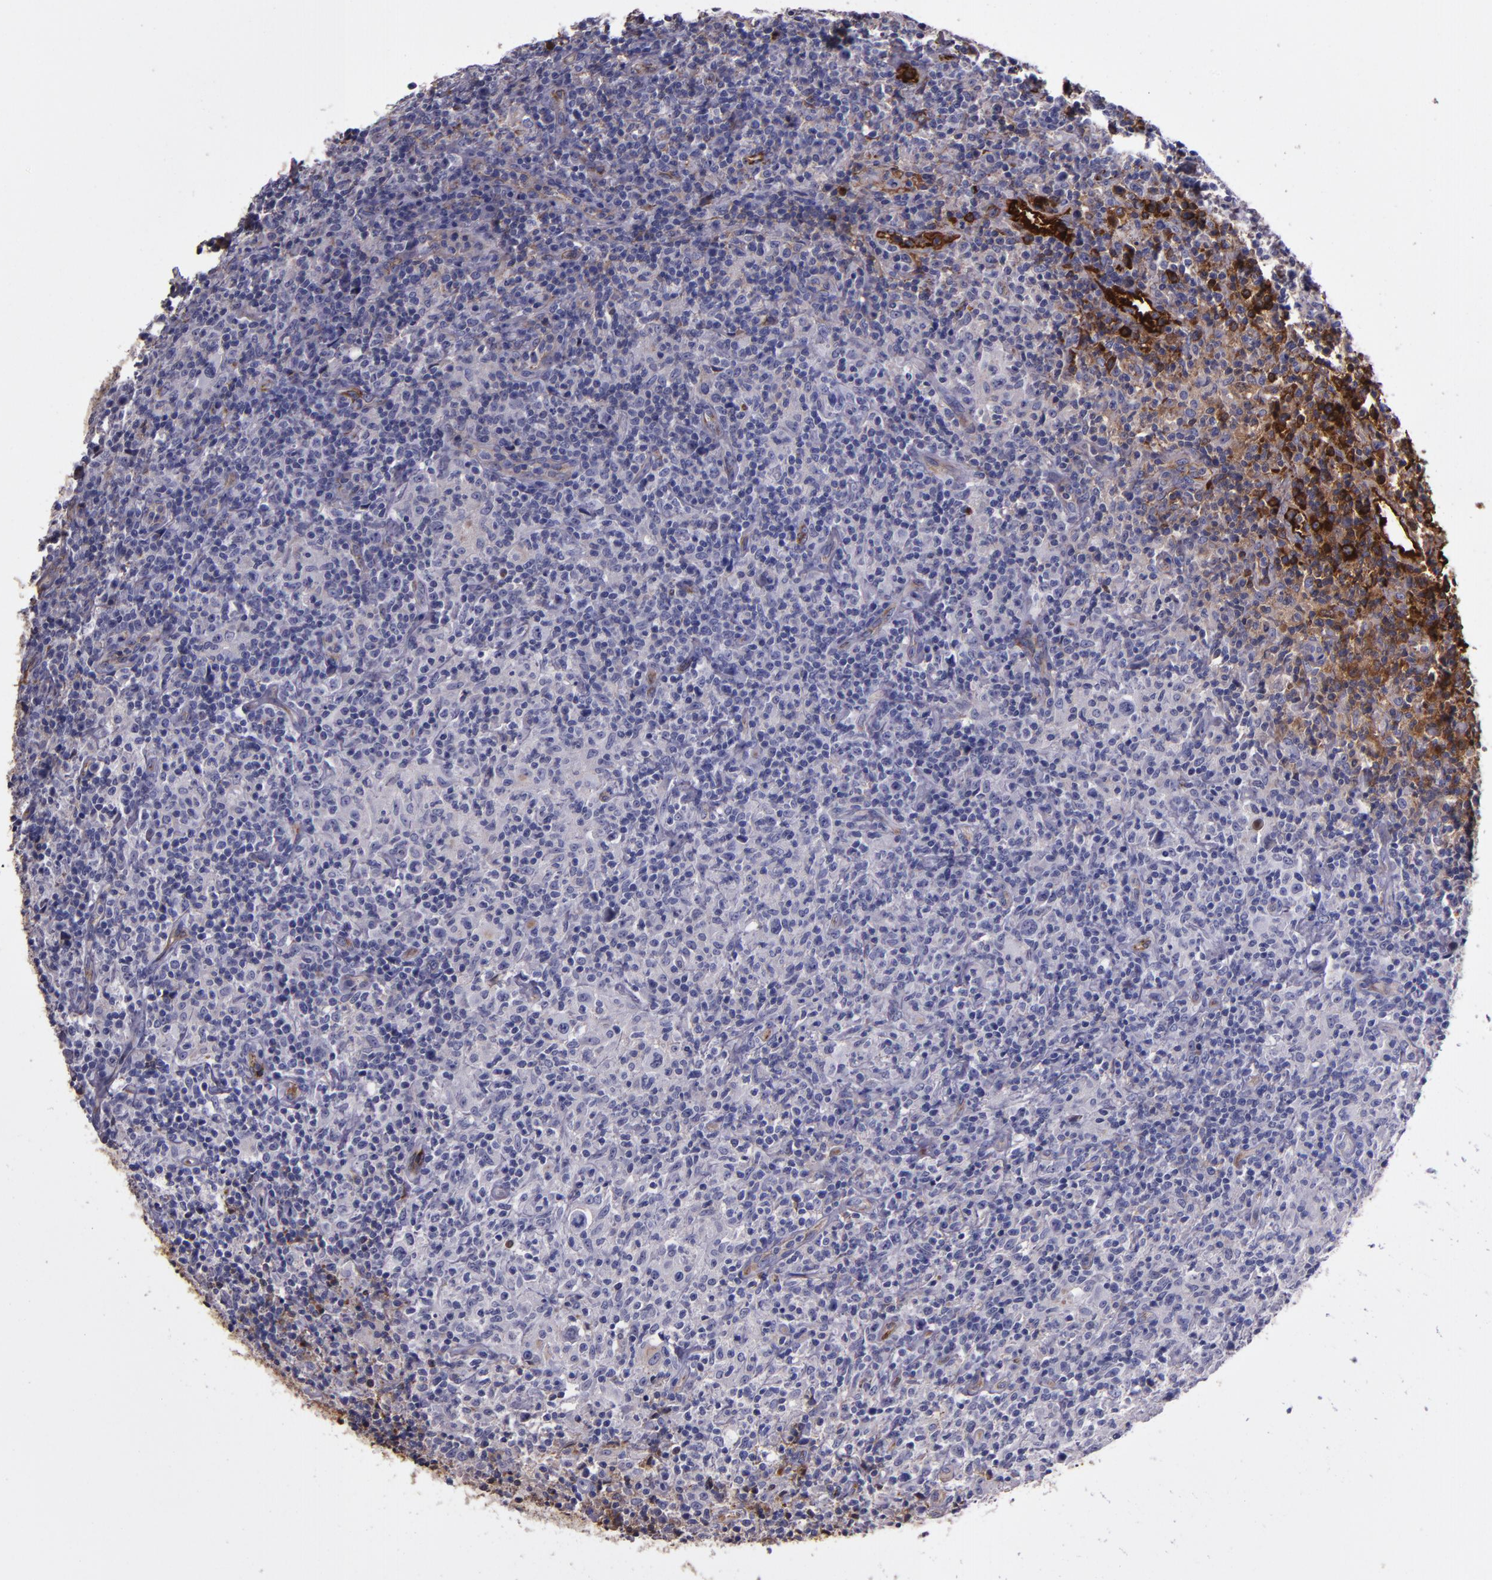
{"staining": {"intensity": "strong", "quantity": "<25%", "location": "cytoplasmic/membranous"}, "tissue": "lymphoma", "cell_type": "Tumor cells", "image_type": "cancer", "snomed": [{"axis": "morphology", "description": "Hodgkin's disease, NOS"}, {"axis": "topography", "description": "Lymph node"}], "caption": "Brown immunohistochemical staining in lymphoma displays strong cytoplasmic/membranous expression in approximately <25% of tumor cells.", "gene": "A2M", "patient": {"sex": "male", "age": 65}}